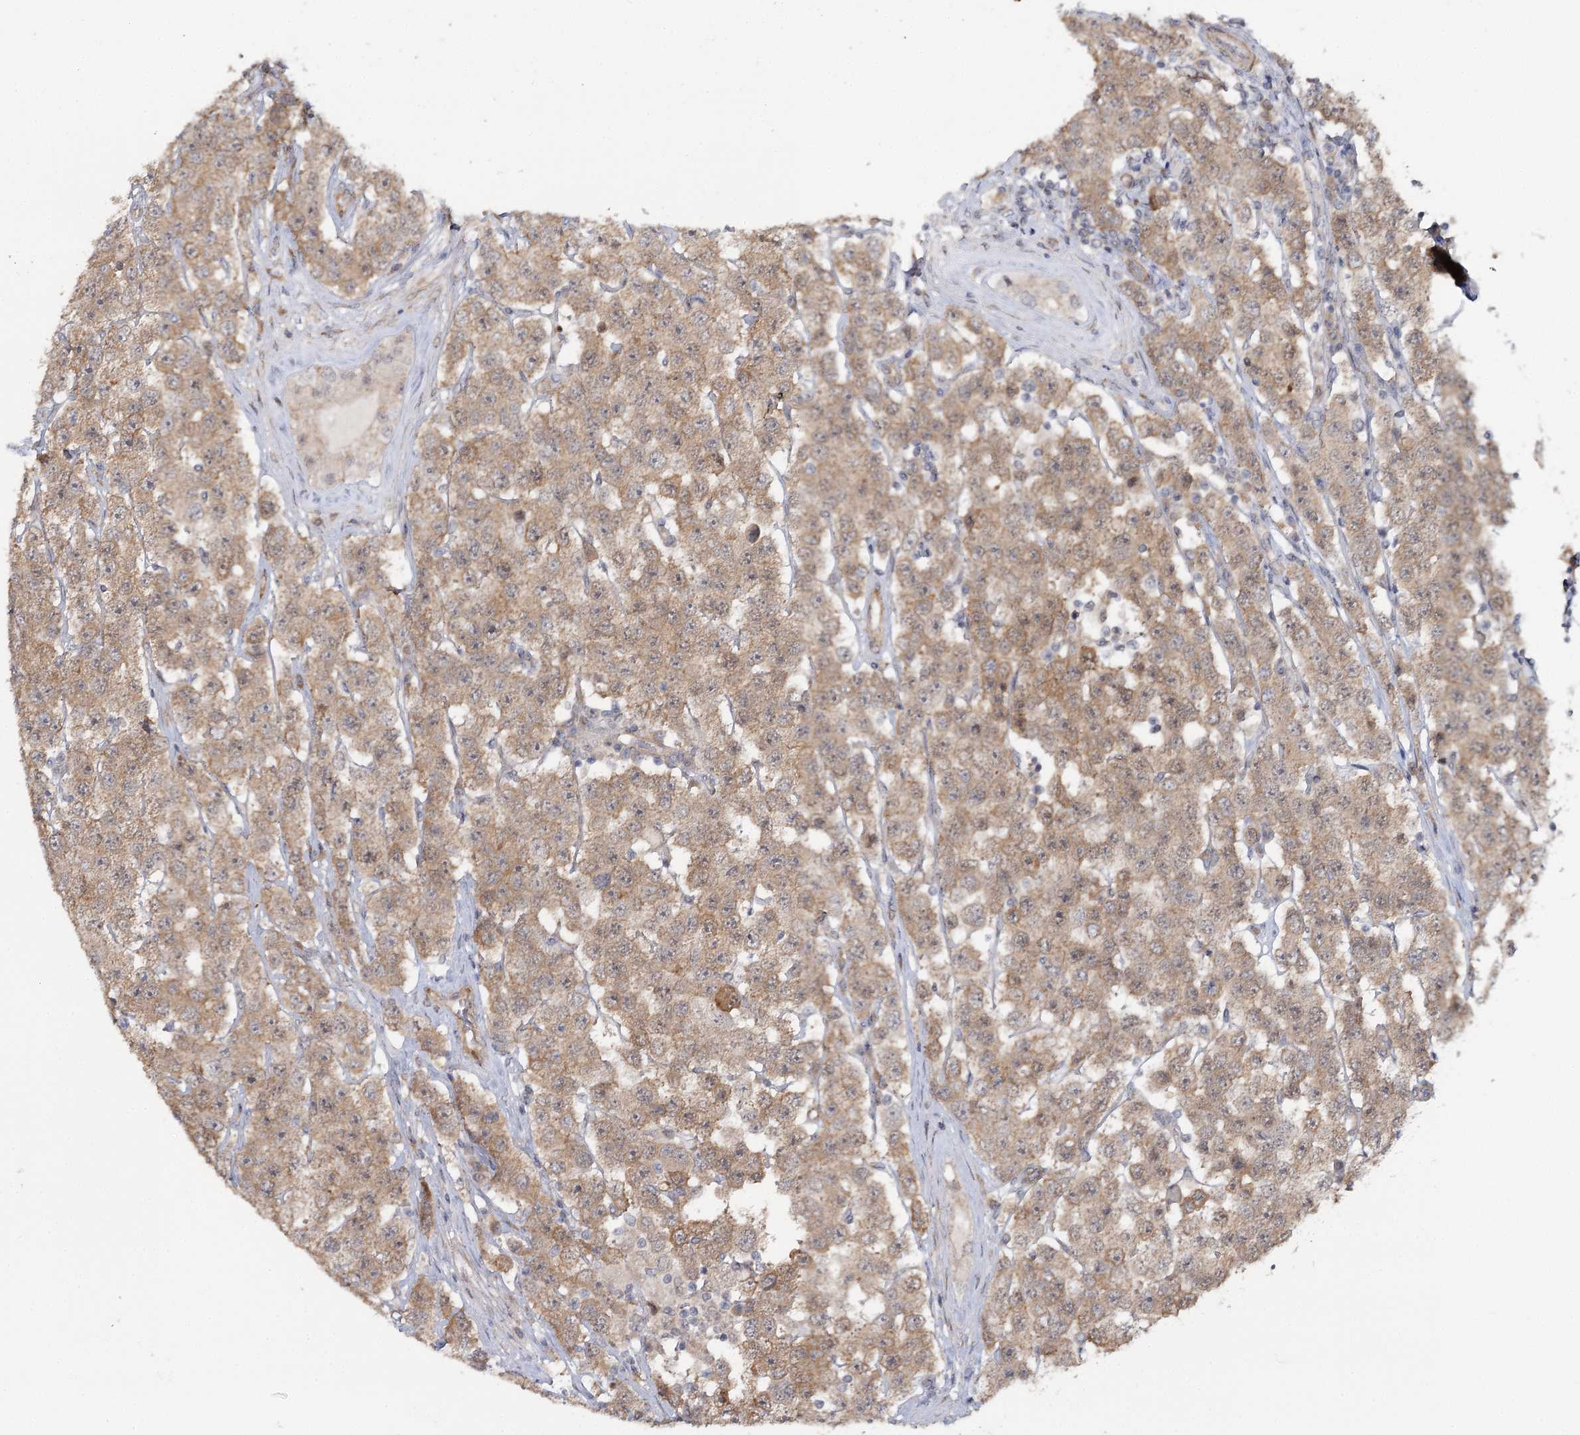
{"staining": {"intensity": "moderate", "quantity": ">75%", "location": "cytoplasmic/membranous"}, "tissue": "testis cancer", "cell_type": "Tumor cells", "image_type": "cancer", "snomed": [{"axis": "morphology", "description": "Seminoma, NOS"}, {"axis": "topography", "description": "Testis"}], "caption": "High-power microscopy captured an immunohistochemistry (IHC) micrograph of testis cancer, revealing moderate cytoplasmic/membranous expression in approximately >75% of tumor cells.", "gene": "TBC1D9B", "patient": {"sex": "male", "age": 28}}